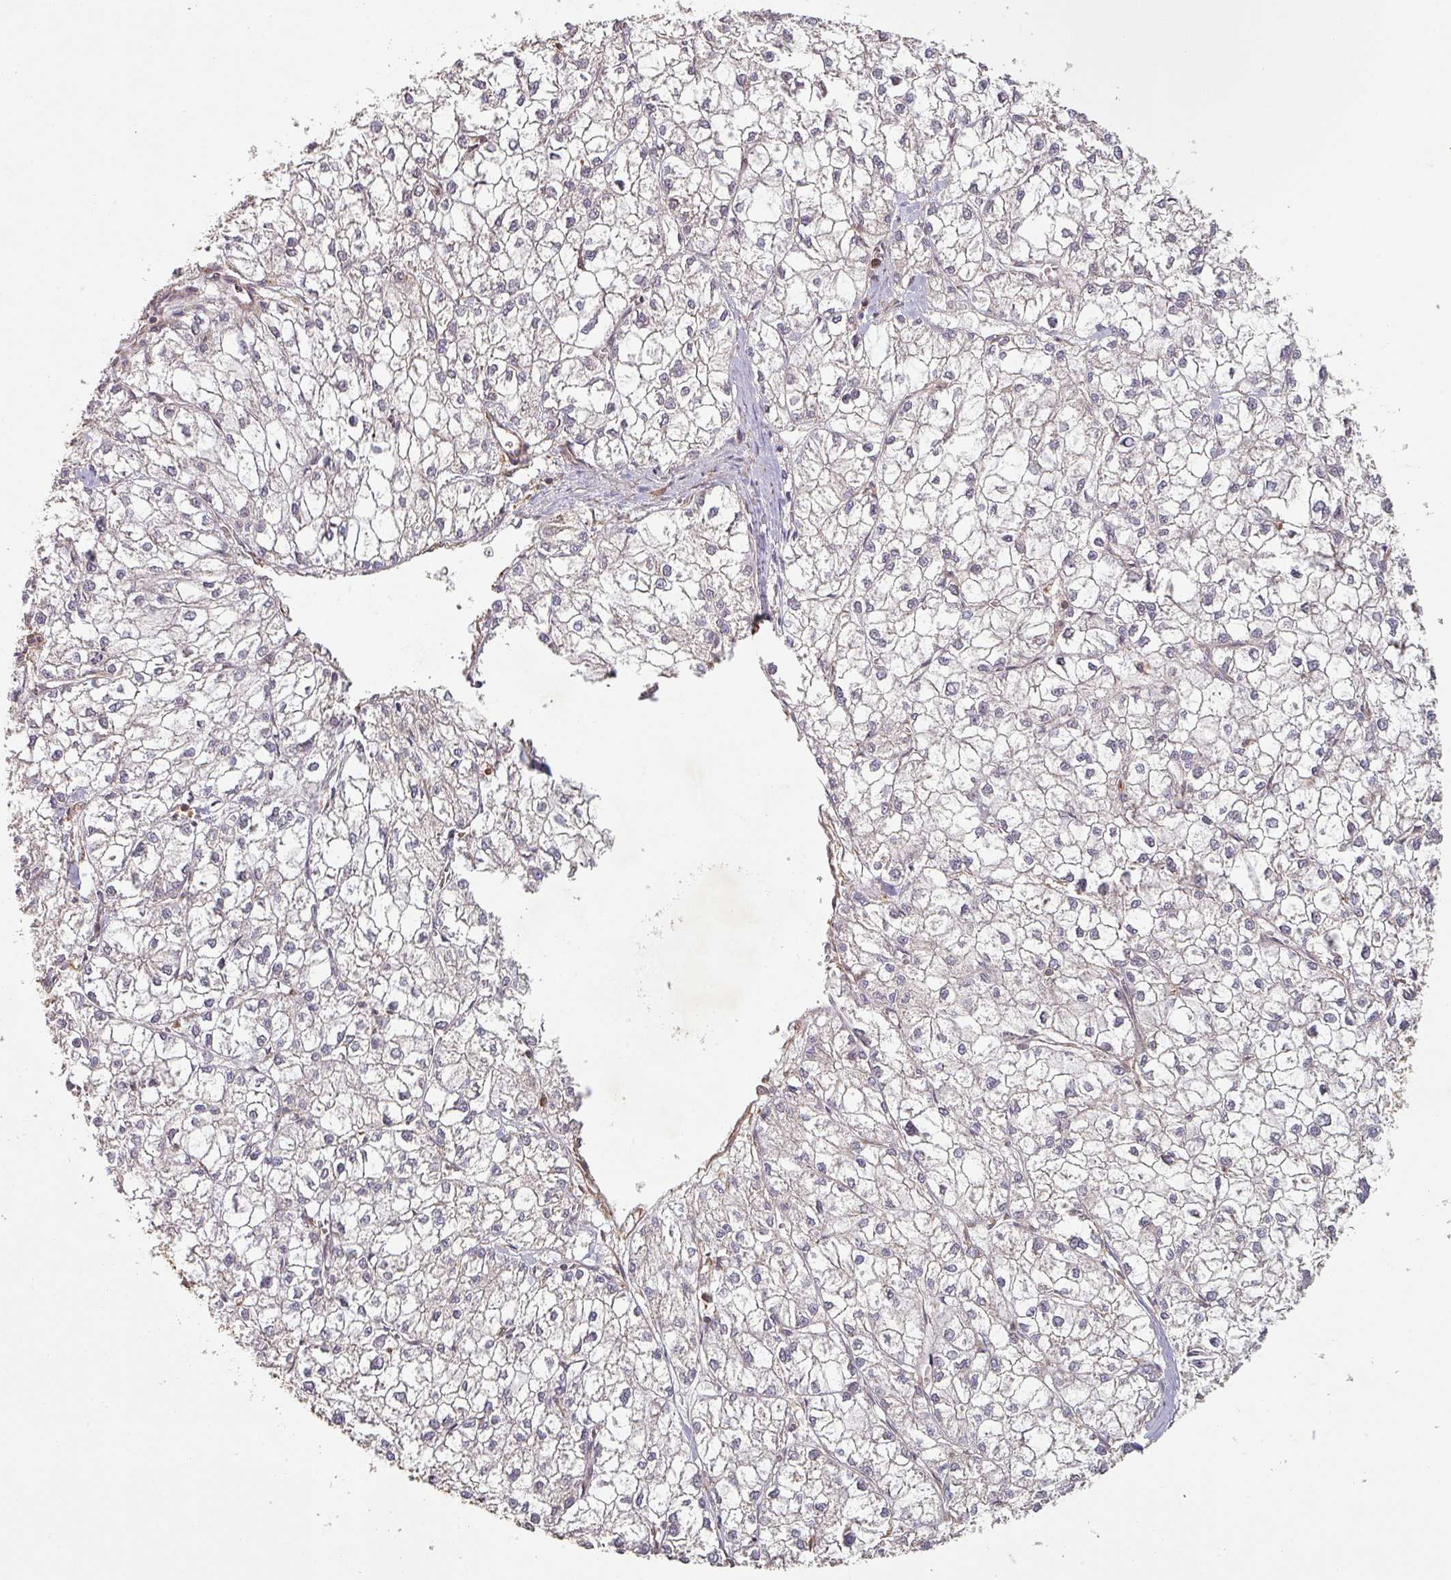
{"staining": {"intensity": "negative", "quantity": "none", "location": "none"}, "tissue": "liver cancer", "cell_type": "Tumor cells", "image_type": "cancer", "snomed": [{"axis": "morphology", "description": "Carcinoma, Hepatocellular, NOS"}, {"axis": "topography", "description": "Liver"}], "caption": "Immunohistochemistry image of neoplastic tissue: human hepatocellular carcinoma (liver) stained with DAB (3,3'-diaminobenzidine) demonstrates no significant protein positivity in tumor cells. (DAB (3,3'-diaminobenzidine) IHC visualized using brightfield microscopy, high magnification).", "gene": "ZNF322", "patient": {"sex": "female", "age": 43}}